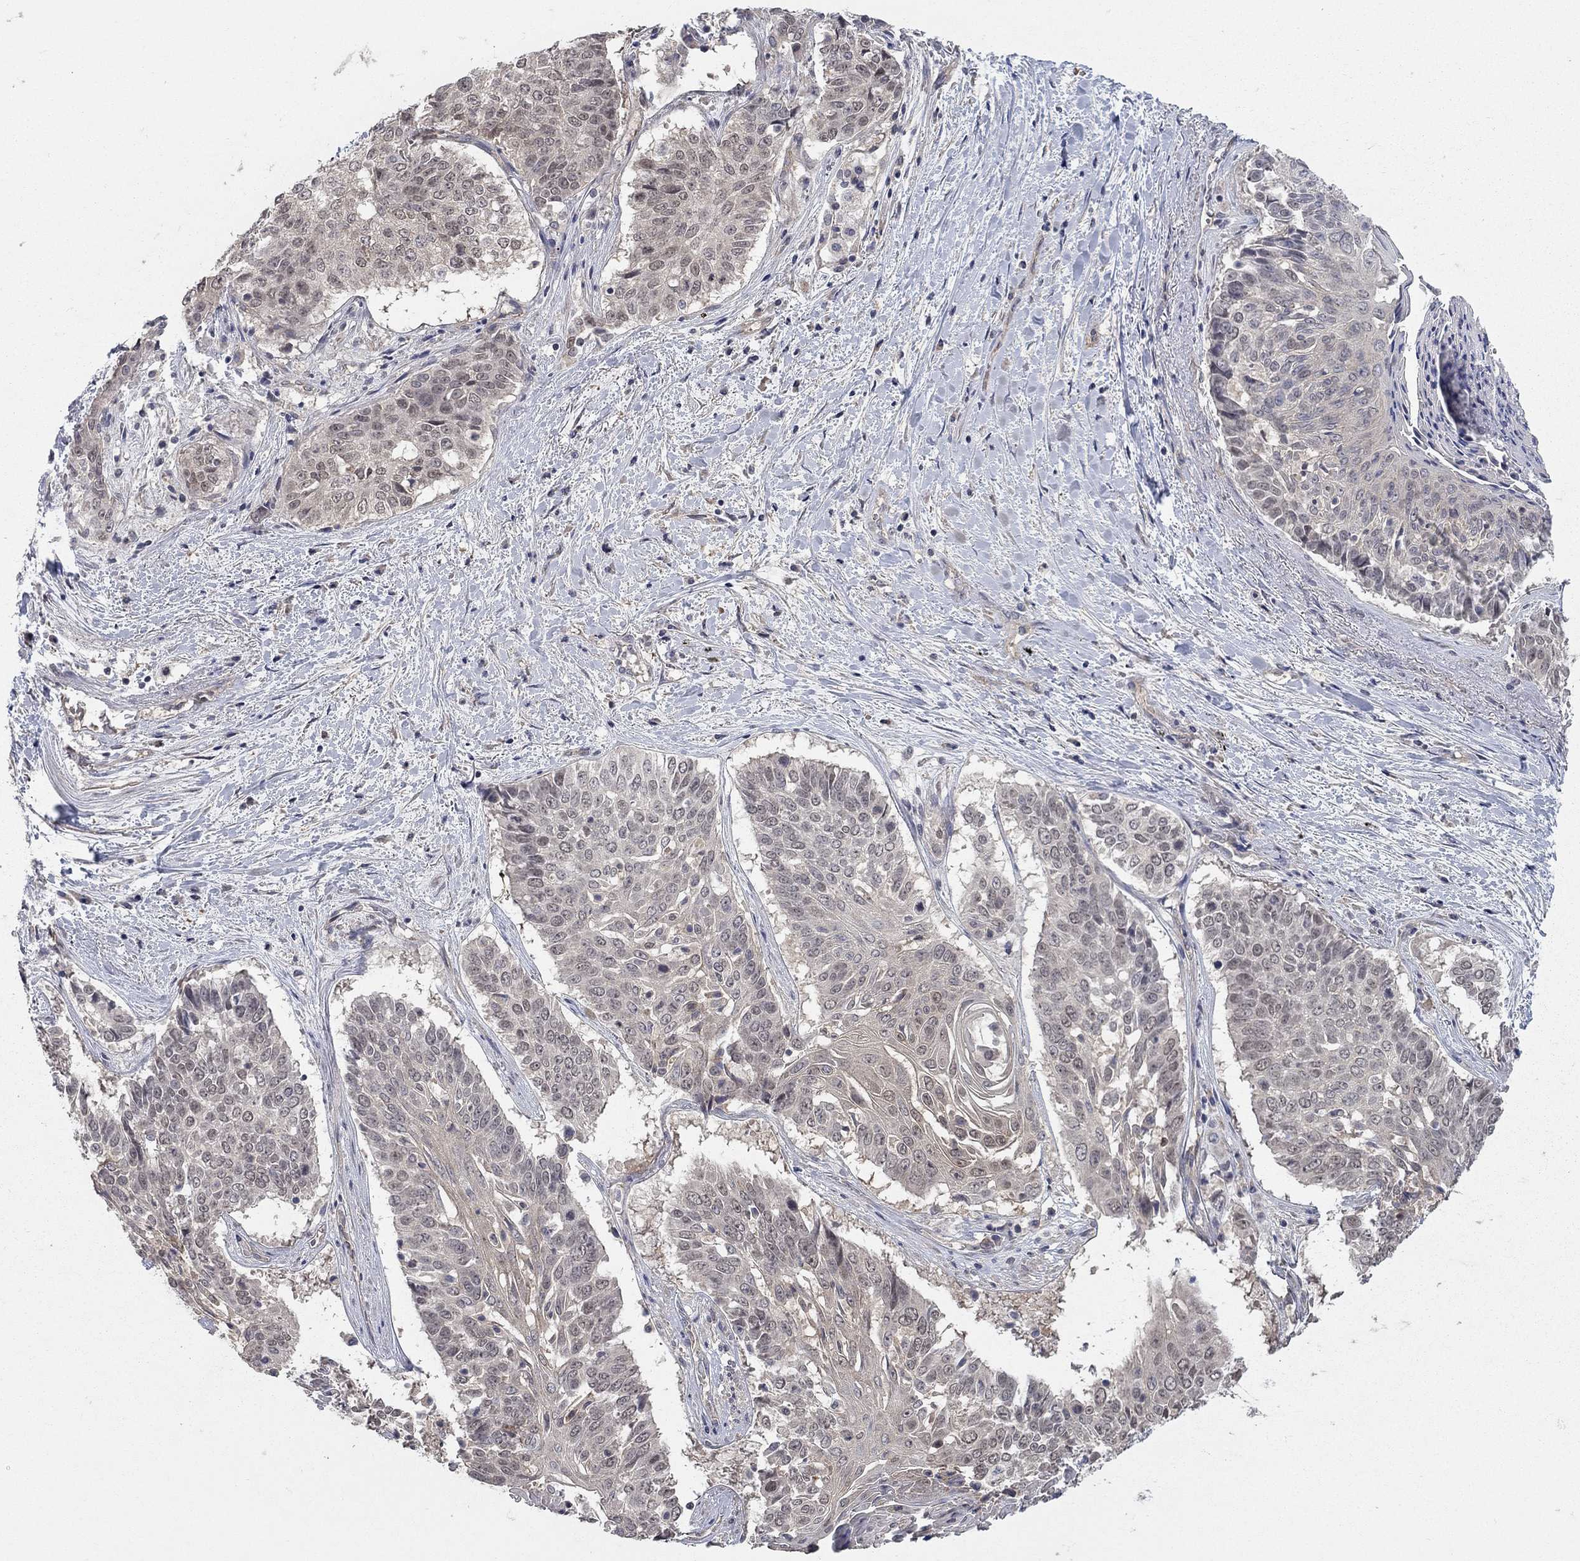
{"staining": {"intensity": "negative", "quantity": "none", "location": "none"}, "tissue": "lung cancer", "cell_type": "Tumor cells", "image_type": "cancer", "snomed": [{"axis": "morphology", "description": "Squamous cell carcinoma, NOS"}, {"axis": "topography", "description": "Lung"}], "caption": "There is no significant positivity in tumor cells of lung squamous cell carcinoma.", "gene": "WASF3", "patient": {"sex": "male", "age": 64}}